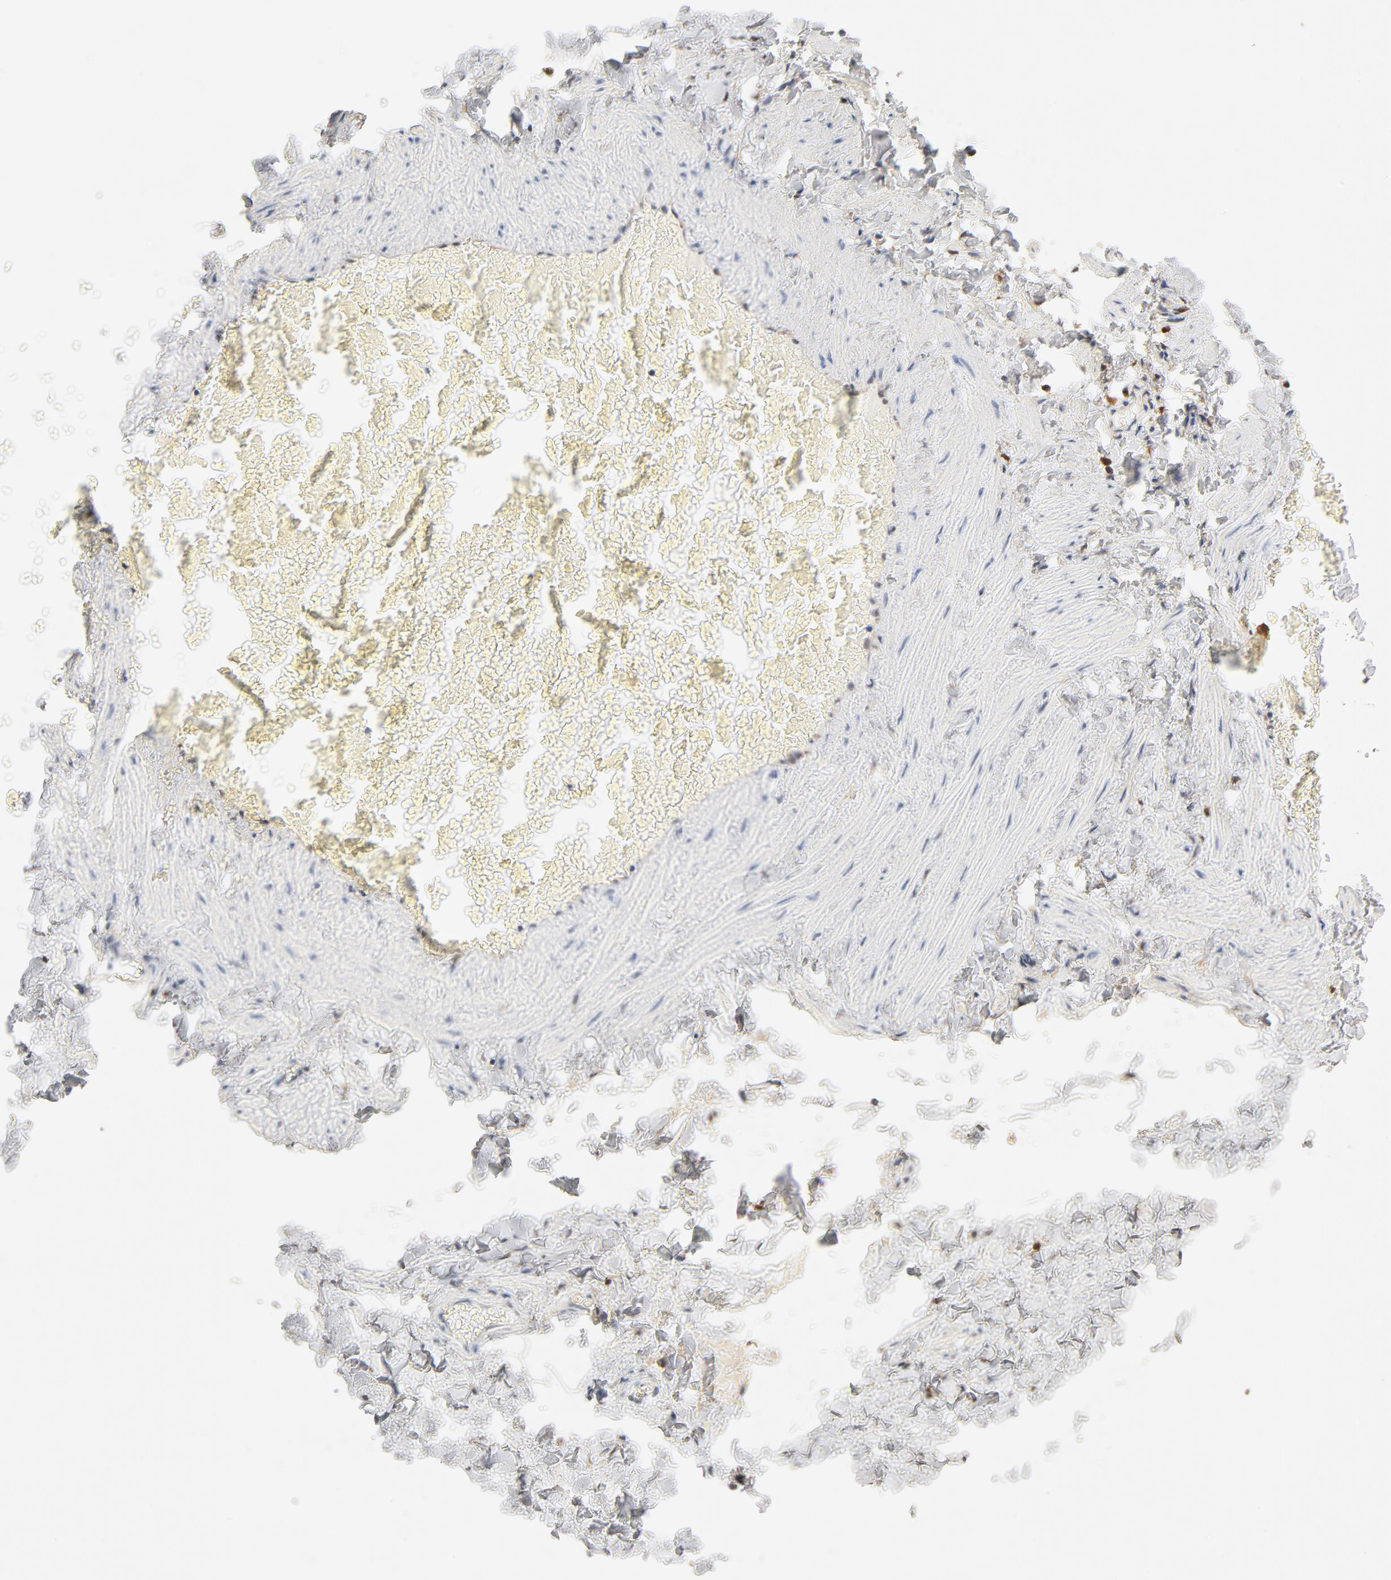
{"staining": {"intensity": "negative", "quantity": "none", "location": "none"}, "tissue": "adipose tissue", "cell_type": "Adipocytes", "image_type": "normal", "snomed": [{"axis": "morphology", "description": "Normal tissue, NOS"}, {"axis": "topography", "description": "Vascular tissue"}], "caption": "A high-resolution histopathology image shows immunohistochemistry (IHC) staining of benign adipose tissue, which exhibits no significant positivity in adipocytes. (Immunohistochemistry (ihc), brightfield microscopy, high magnification).", "gene": "STAT1", "patient": {"sex": "male", "age": 41}}